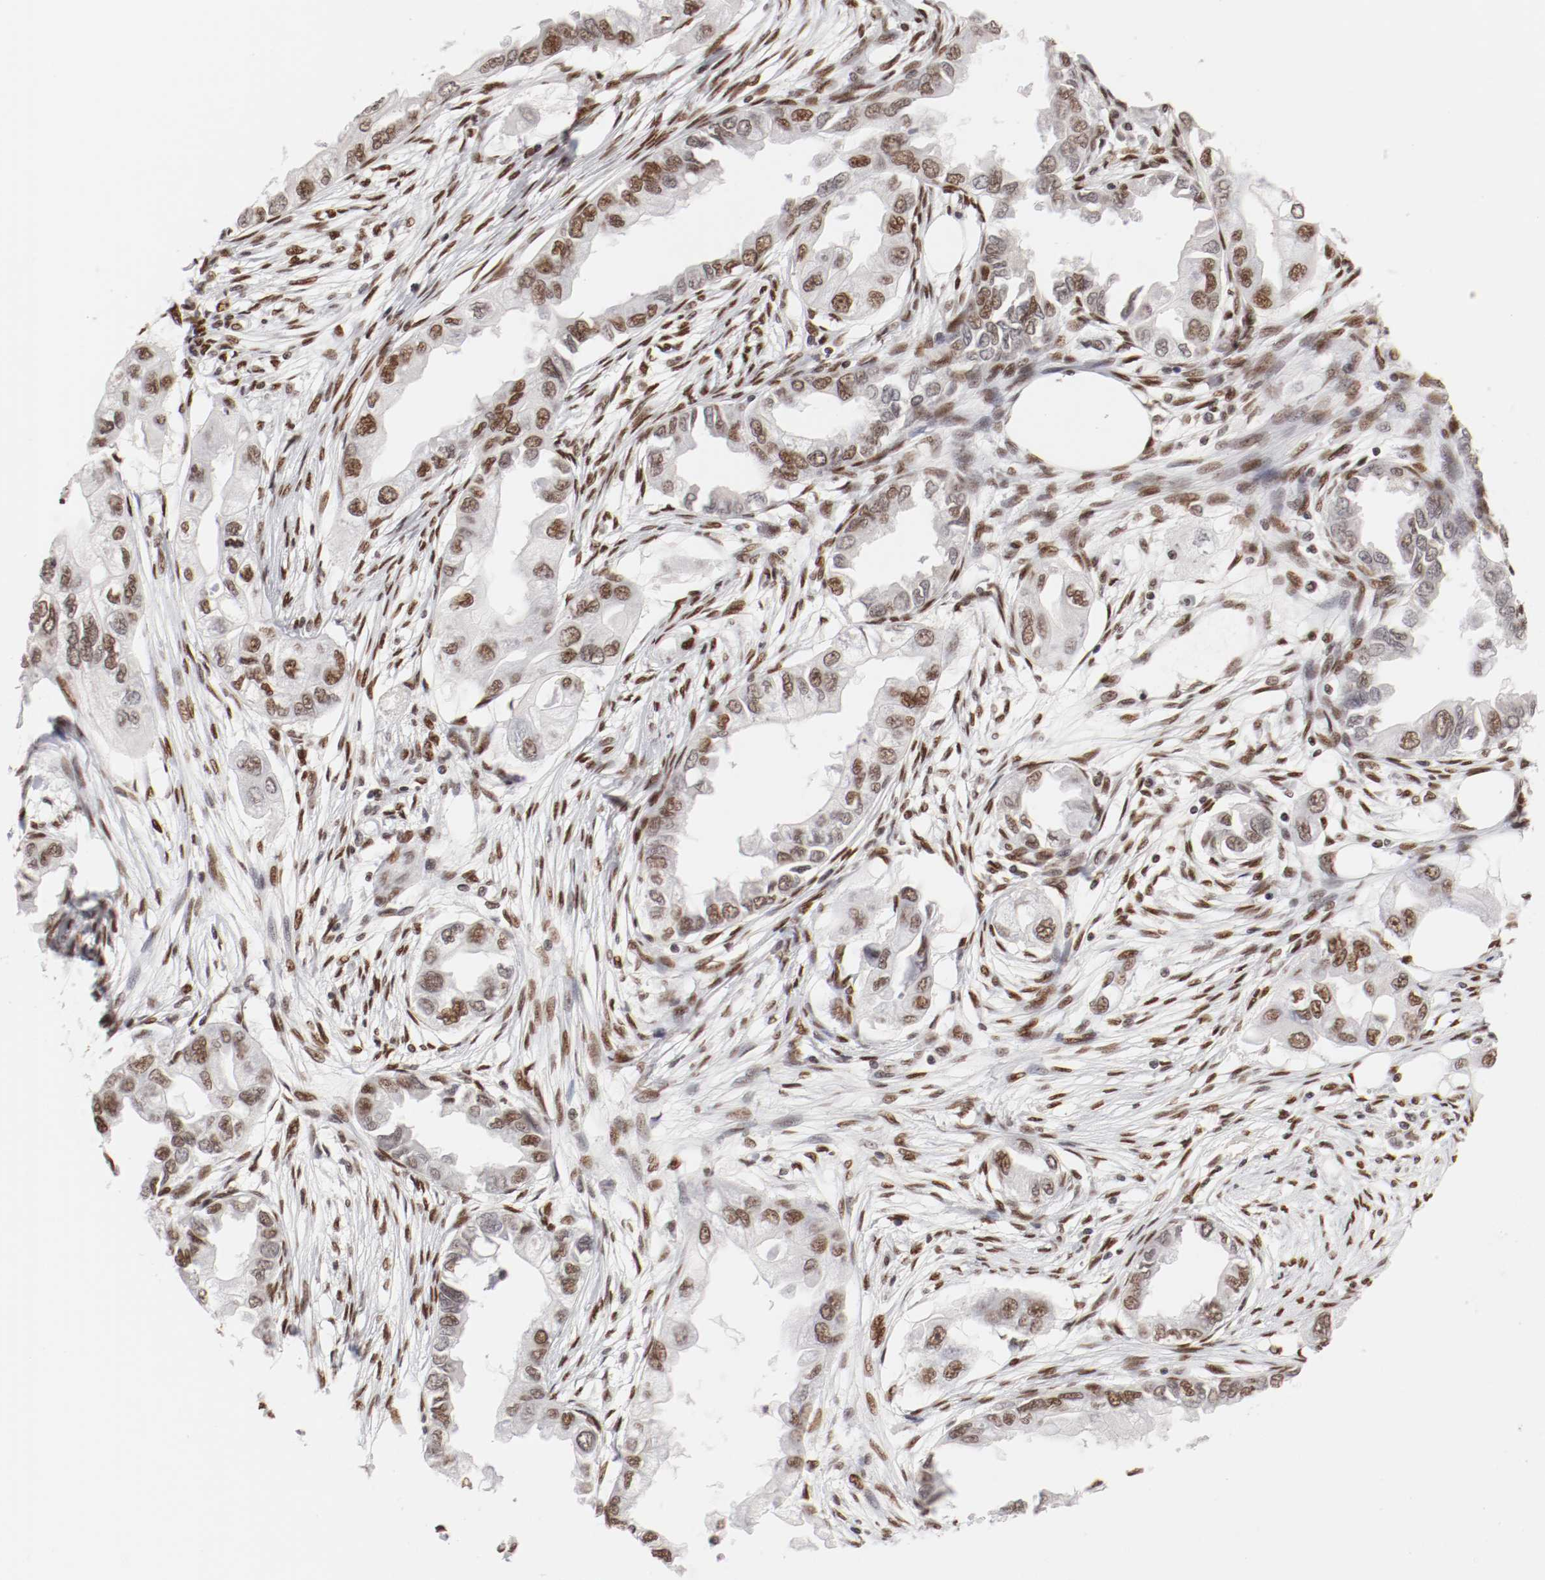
{"staining": {"intensity": "moderate", "quantity": ">75%", "location": "nuclear"}, "tissue": "endometrial cancer", "cell_type": "Tumor cells", "image_type": "cancer", "snomed": [{"axis": "morphology", "description": "Adenocarcinoma, NOS"}, {"axis": "topography", "description": "Endometrium"}], "caption": "The micrograph demonstrates immunohistochemical staining of adenocarcinoma (endometrial). There is moderate nuclear expression is identified in about >75% of tumor cells. (Stains: DAB in brown, nuclei in blue, Microscopy: brightfield microscopy at high magnification).", "gene": "TP53BP1", "patient": {"sex": "female", "age": 67}}